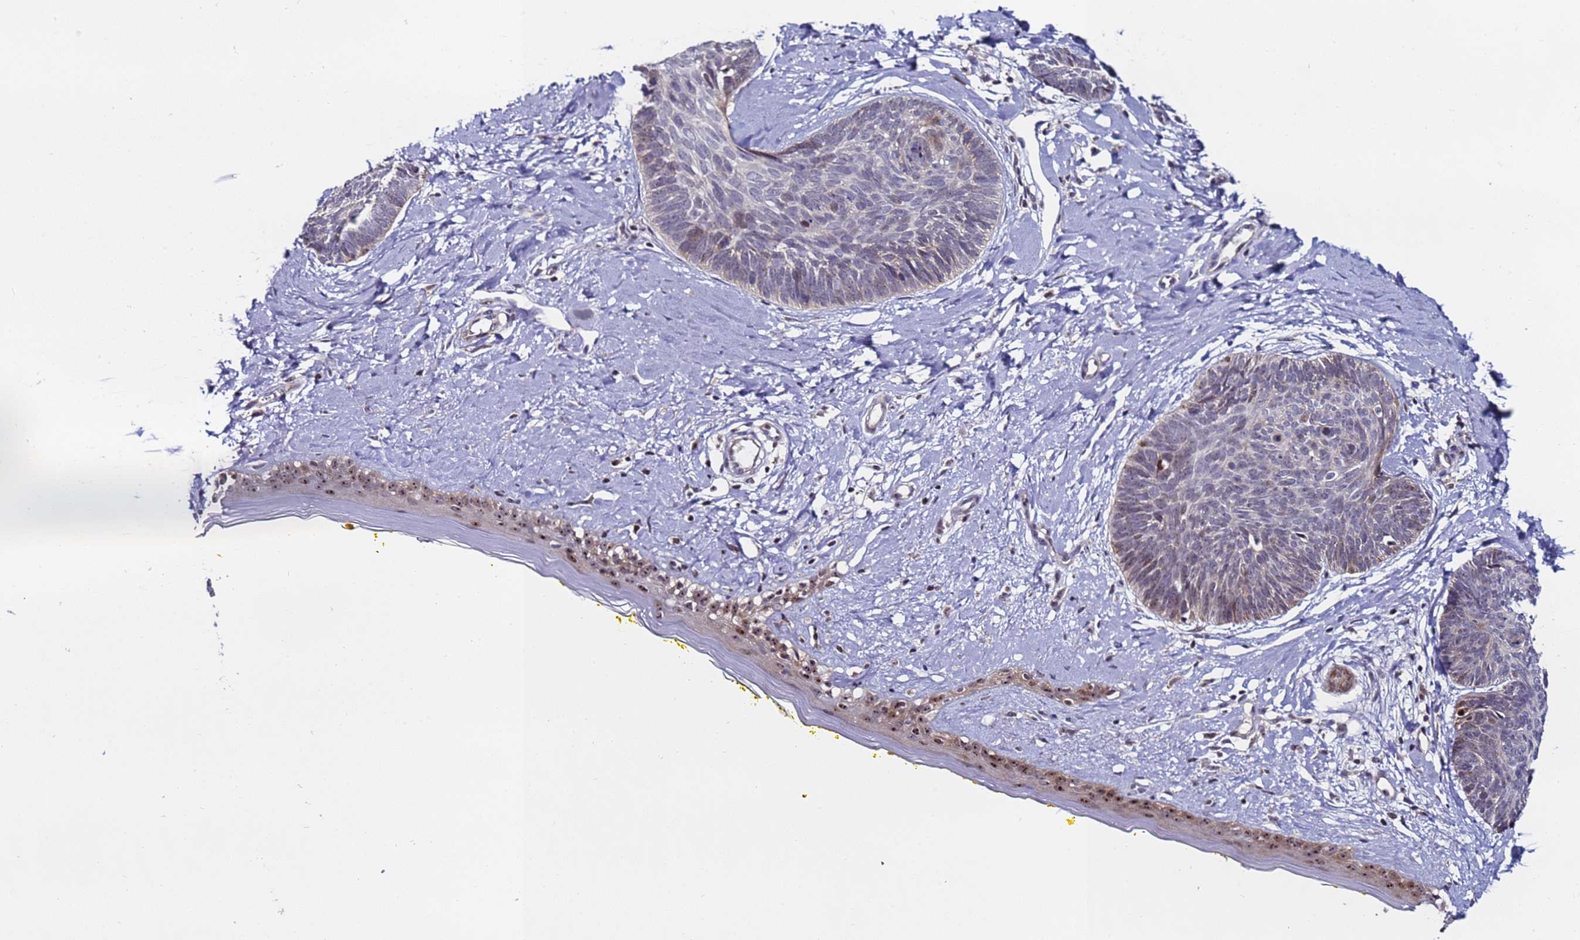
{"staining": {"intensity": "weak", "quantity": "25%-75%", "location": "nuclear"}, "tissue": "skin cancer", "cell_type": "Tumor cells", "image_type": "cancer", "snomed": [{"axis": "morphology", "description": "Basal cell carcinoma"}, {"axis": "topography", "description": "Skin"}], "caption": "DAB (3,3'-diaminobenzidine) immunohistochemical staining of skin cancer exhibits weak nuclear protein staining in approximately 25%-75% of tumor cells.", "gene": "KRI1", "patient": {"sex": "female", "age": 81}}